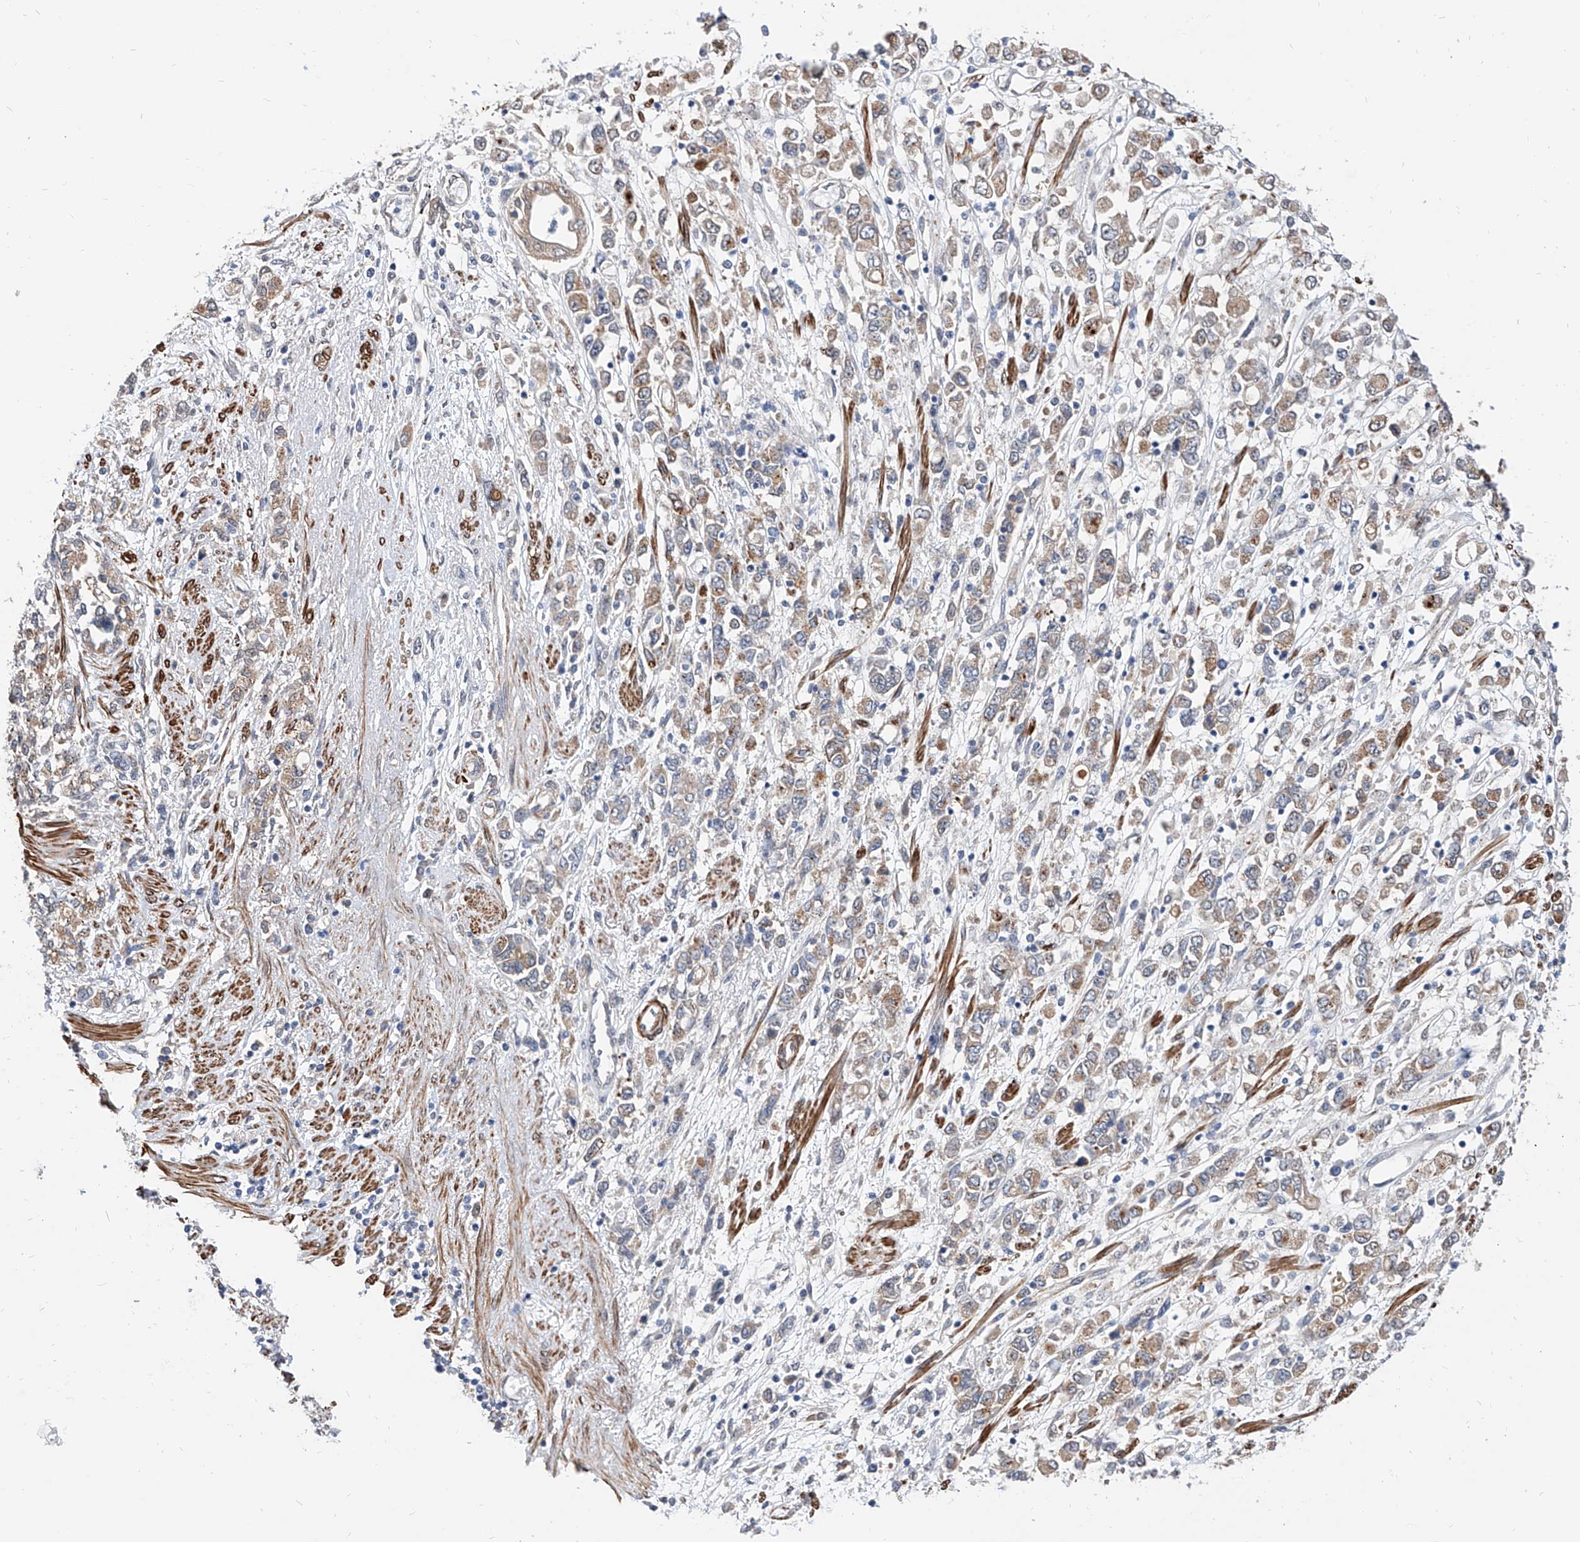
{"staining": {"intensity": "weak", "quantity": ">75%", "location": "cytoplasmic/membranous"}, "tissue": "stomach cancer", "cell_type": "Tumor cells", "image_type": "cancer", "snomed": [{"axis": "morphology", "description": "Adenocarcinoma, NOS"}, {"axis": "topography", "description": "Stomach"}], "caption": "A low amount of weak cytoplasmic/membranous expression is appreciated in about >75% of tumor cells in adenocarcinoma (stomach) tissue.", "gene": "MAGEE2", "patient": {"sex": "female", "age": 76}}